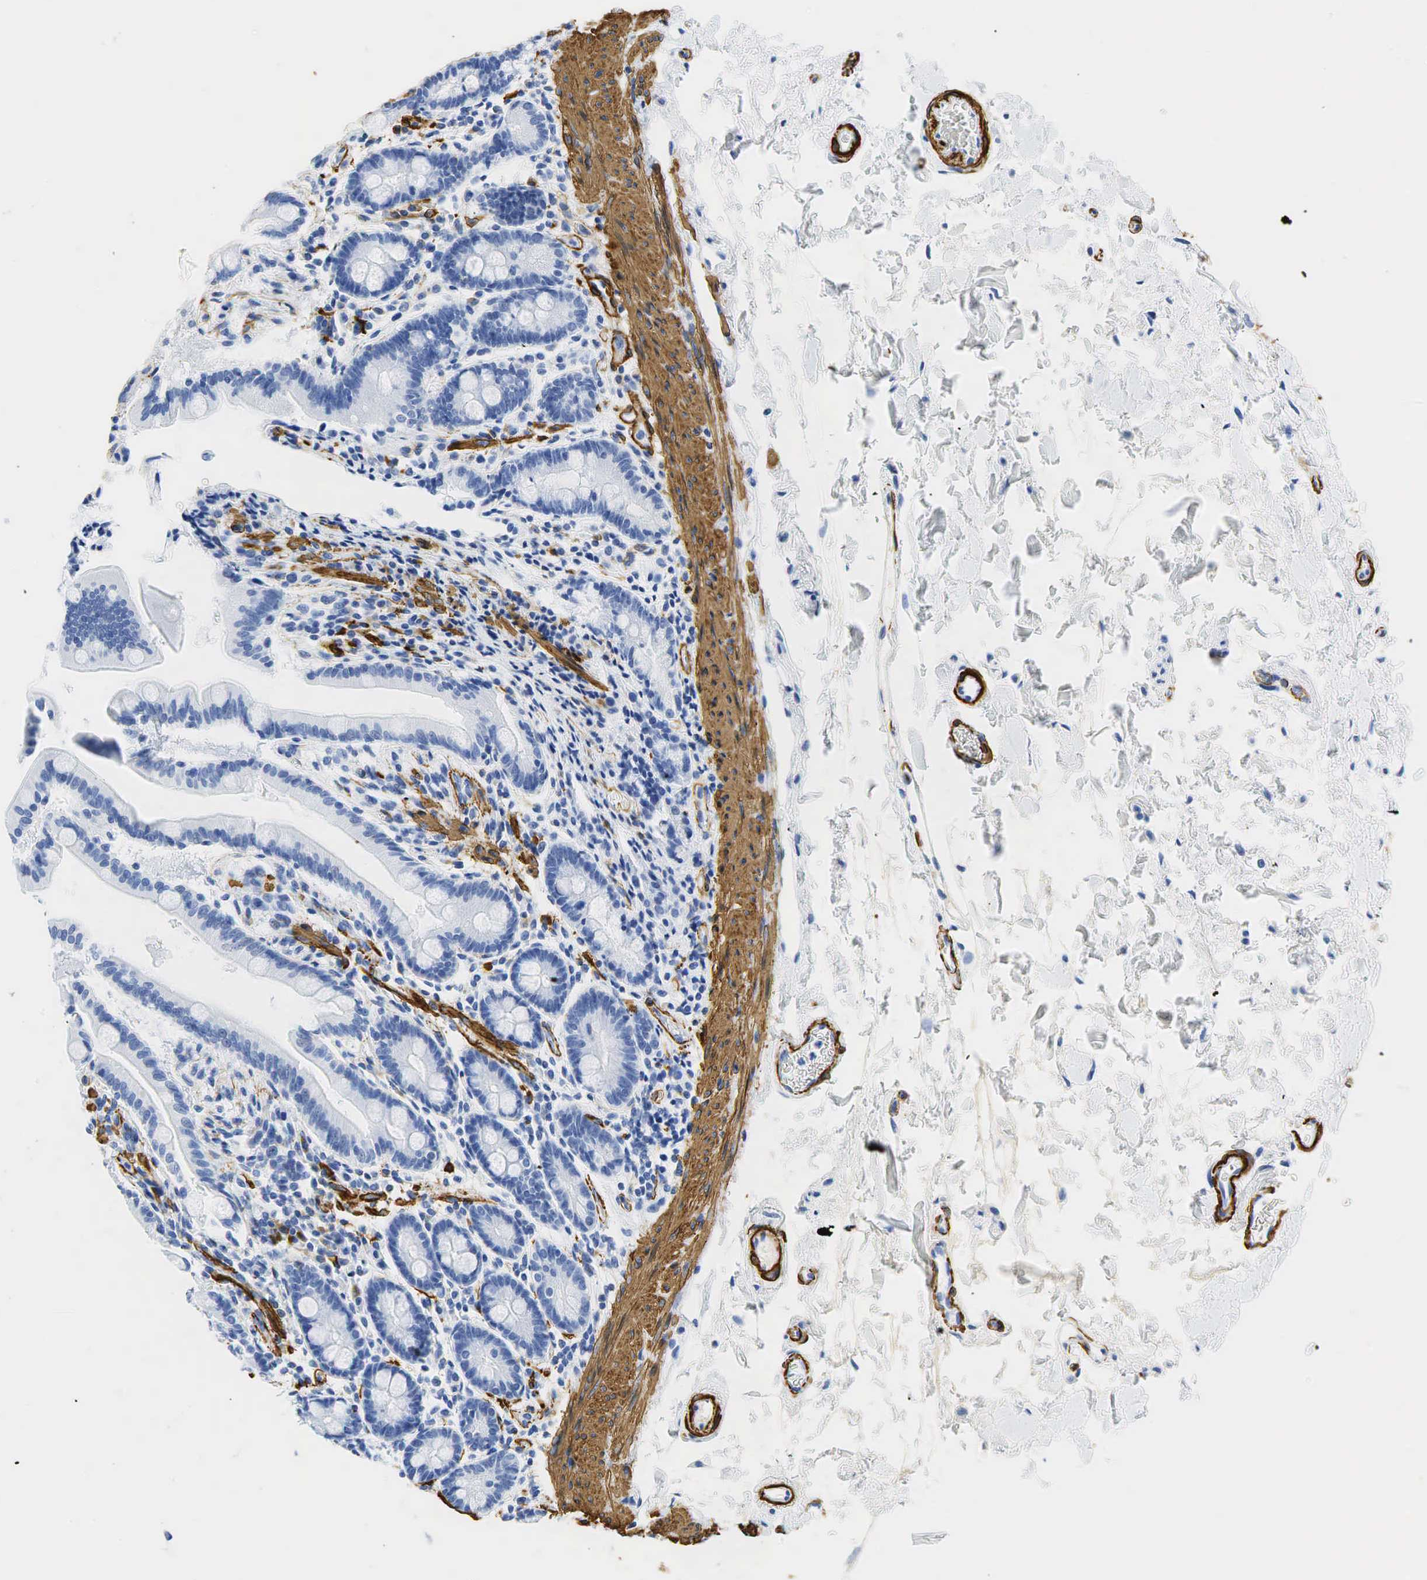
{"staining": {"intensity": "negative", "quantity": "none", "location": "none"}, "tissue": "duodenum", "cell_type": "Glandular cells", "image_type": "normal", "snomed": [{"axis": "morphology", "description": "Normal tissue, NOS"}, {"axis": "topography", "description": "Duodenum"}], "caption": "Image shows no significant protein staining in glandular cells of normal duodenum.", "gene": "ACTA1", "patient": {"sex": "female", "age": 77}}